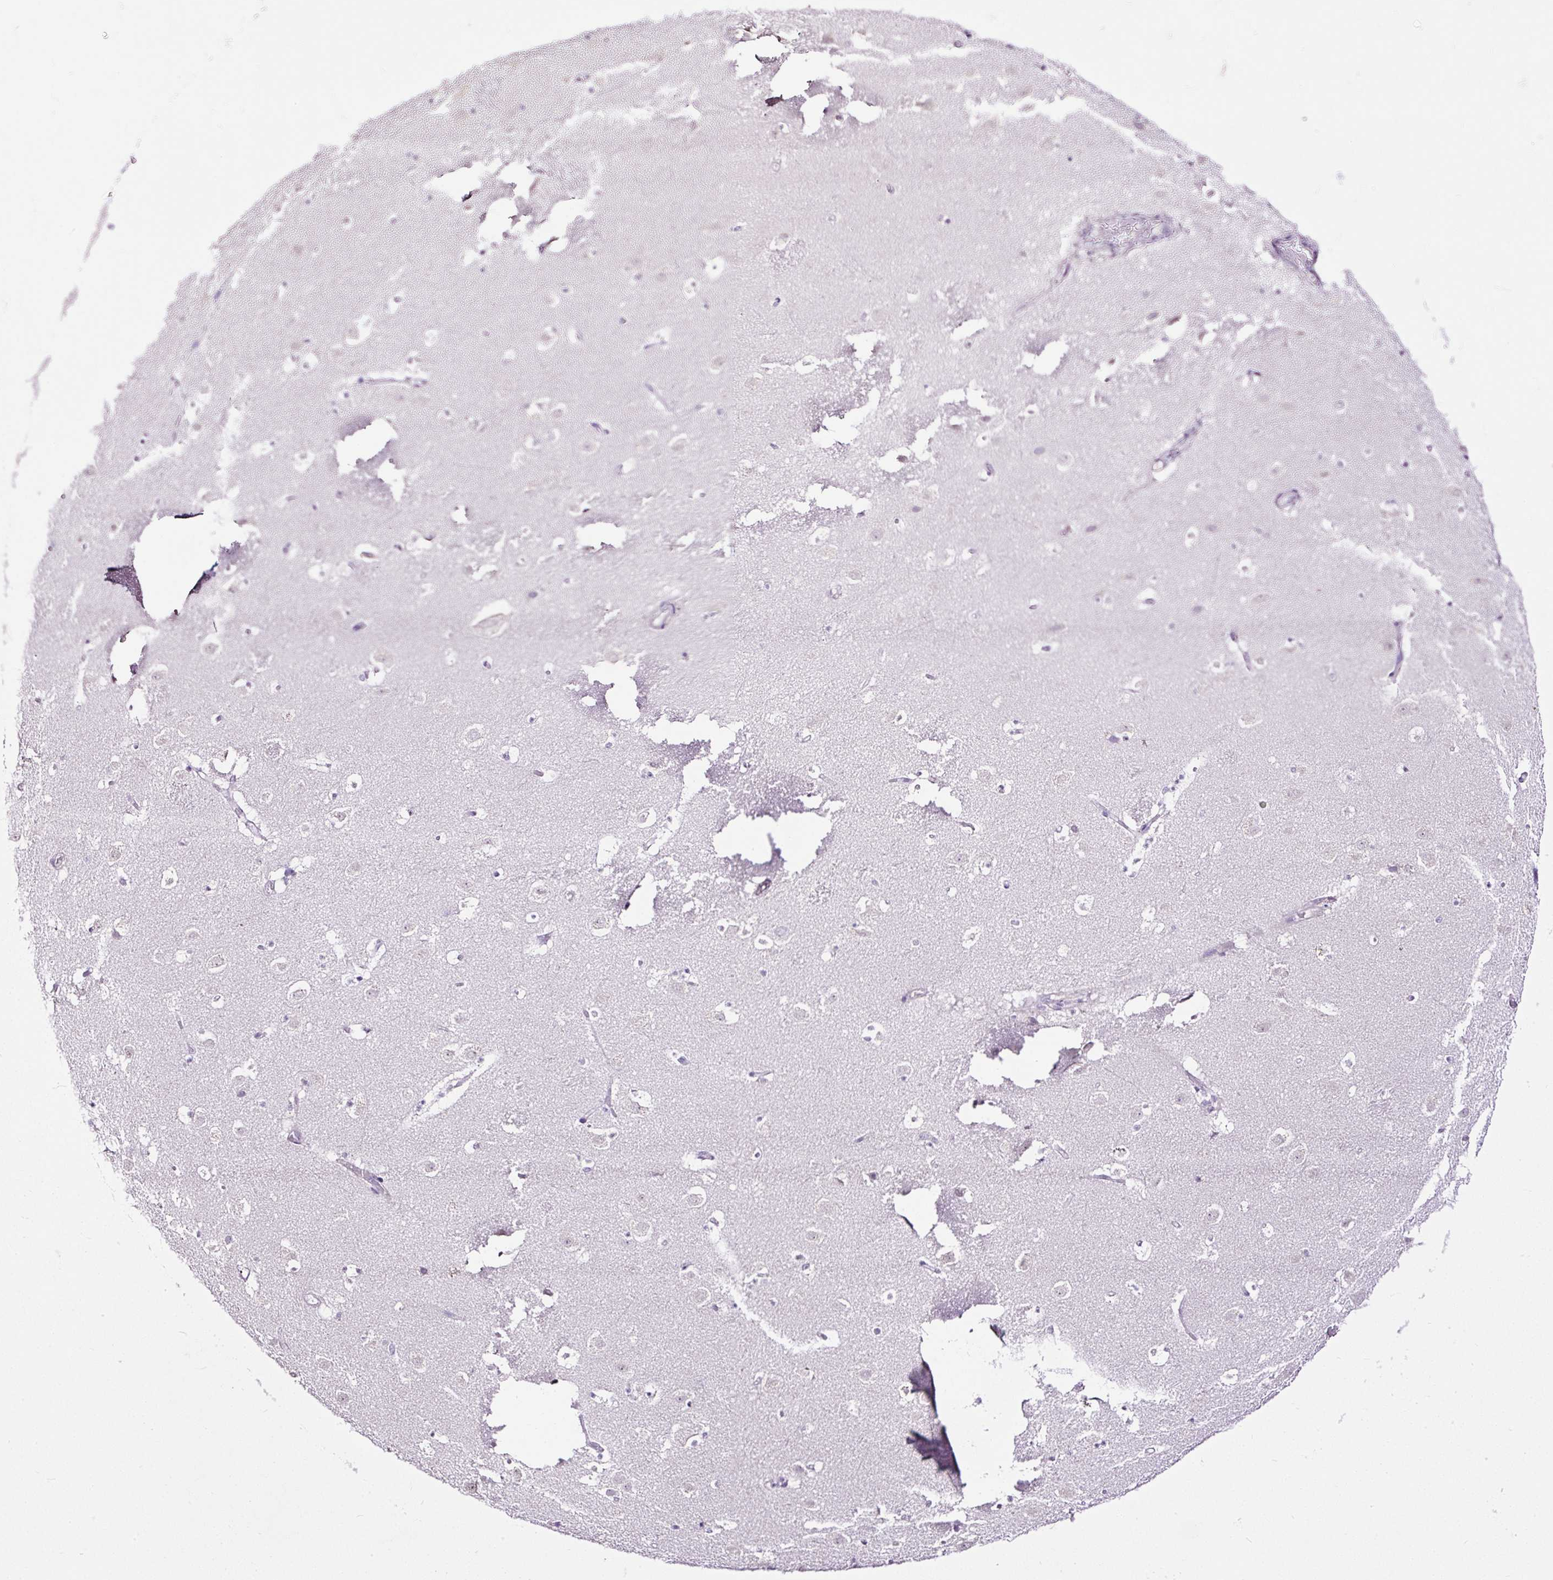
{"staining": {"intensity": "negative", "quantity": "none", "location": "none"}, "tissue": "caudate", "cell_type": "Glial cells", "image_type": "normal", "snomed": [{"axis": "morphology", "description": "Normal tissue, NOS"}, {"axis": "topography", "description": "Lateral ventricle wall"}], "caption": "Immunohistochemistry (IHC) photomicrograph of unremarkable human caudate stained for a protein (brown), which shows no expression in glial cells. The staining was performed using DAB (3,3'-diaminobenzidine) to visualize the protein expression in brown, while the nuclei were stained in blue with hematoxylin (Magnification: 20x).", "gene": "MAGEB16", "patient": {"sex": "male", "age": 37}}